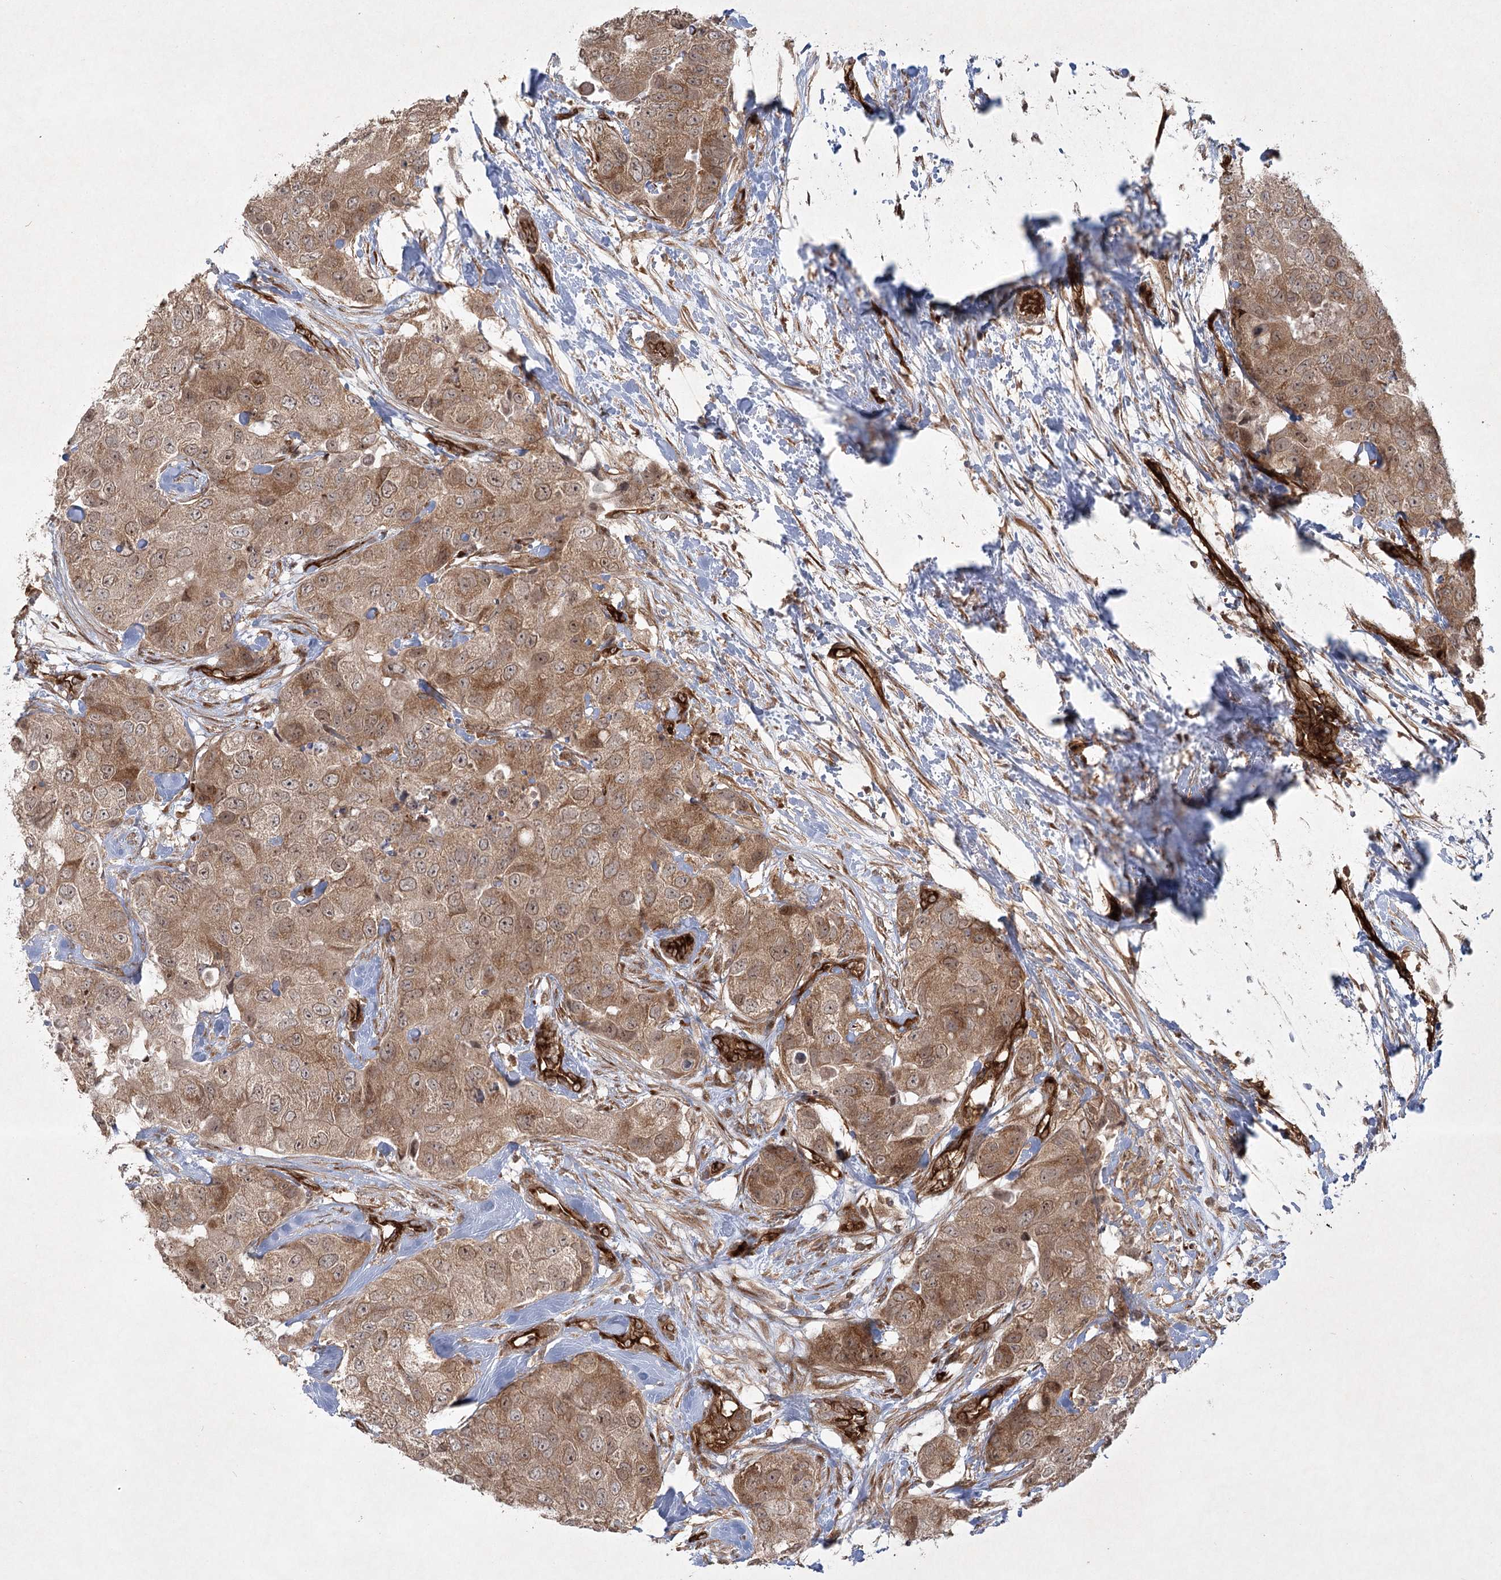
{"staining": {"intensity": "moderate", "quantity": ">75%", "location": "cytoplasmic/membranous"}, "tissue": "breast cancer", "cell_type": "Tumor cells", "image_type": "cancer", "snomed": [{"axis": "morphology", "description": "Duct carcinoma"}, {"axis": "topography", "description": "Breast"}], "caption": "Breast cancer (intraductal carcinoma) was stained to show a protein in brown. There is medium levels of moderate cytoplasmic/membranous expression in approximately >75% of tumor cells.", "gene": "ARHGAP31", "patient": {"sex": "female", "age": 62}}